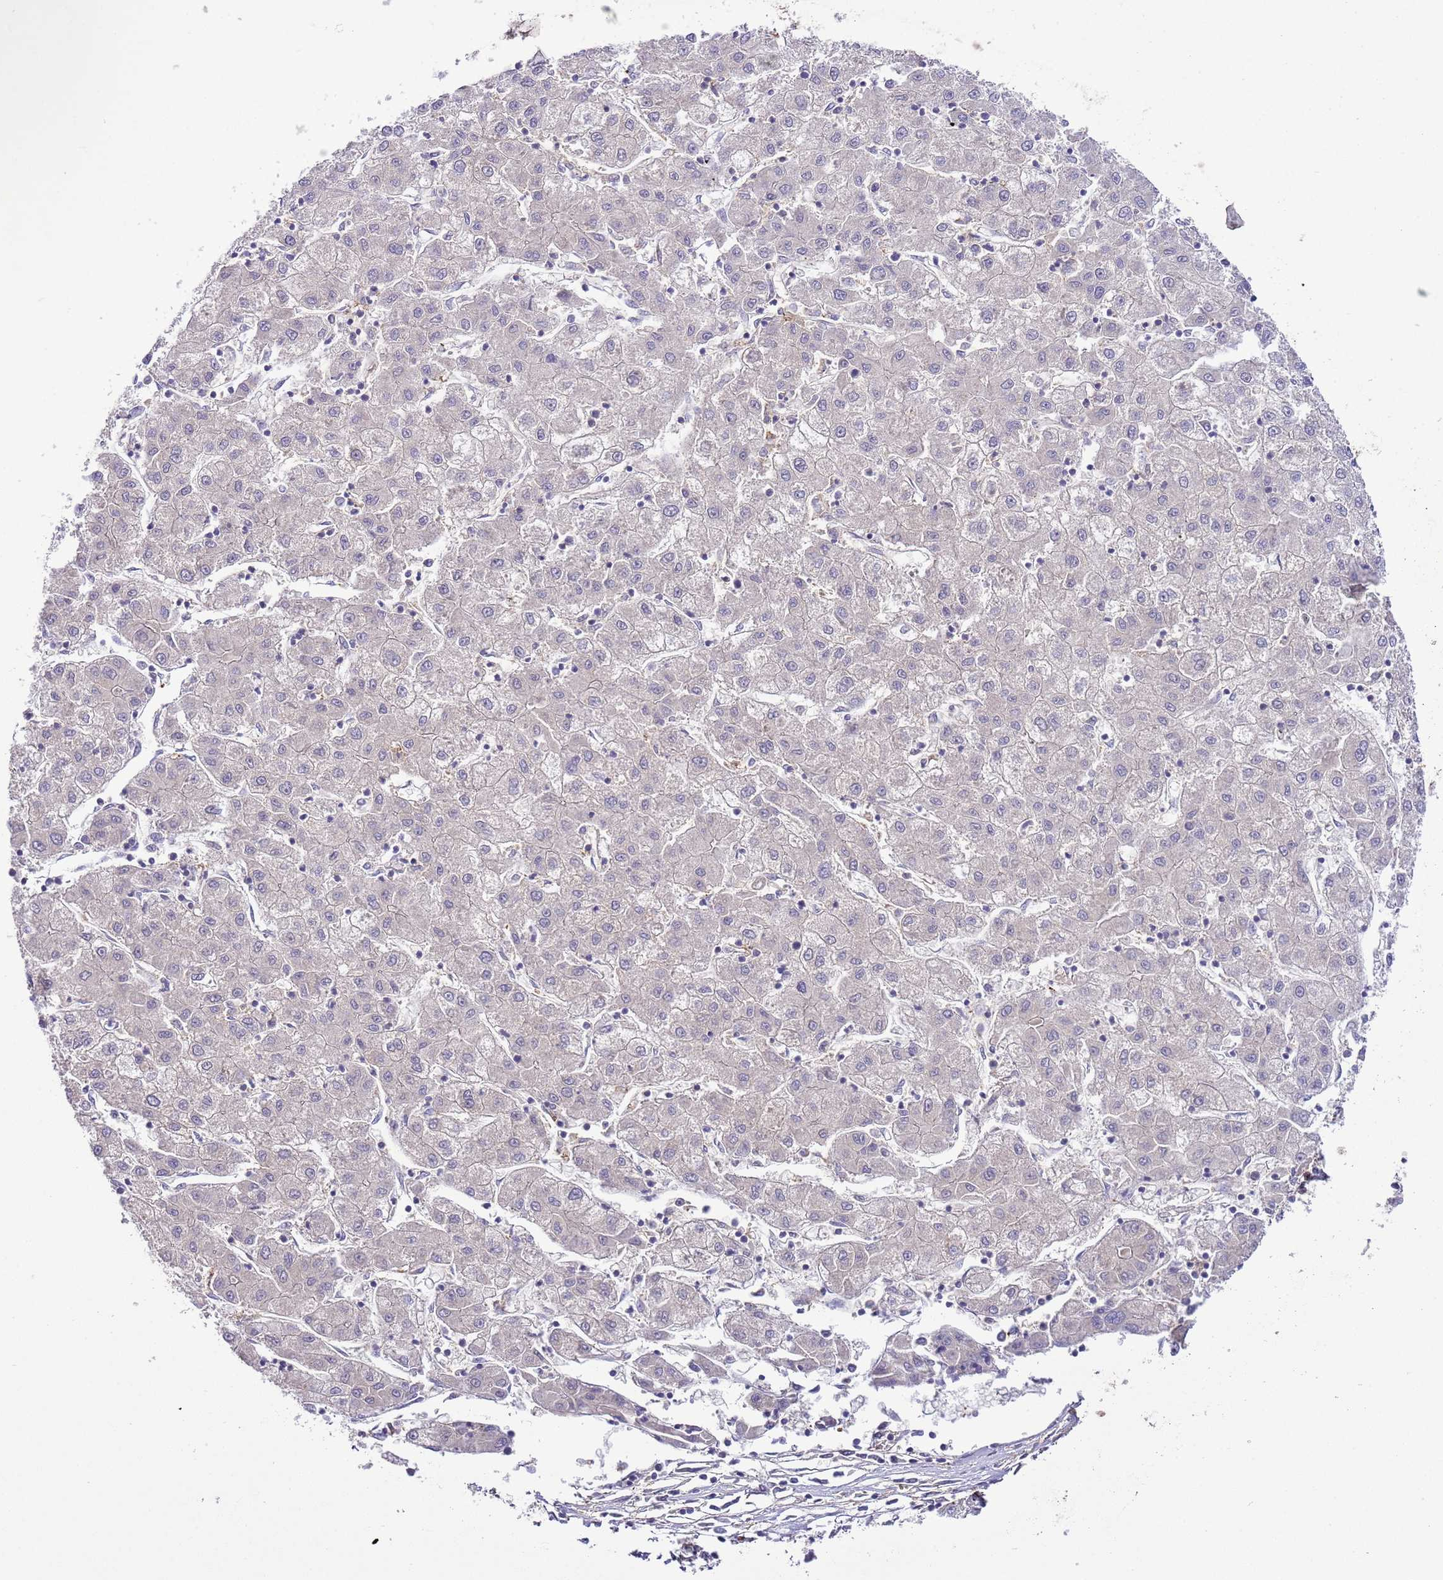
{"staining": {"intensity": "negative", "quantity": "none", "location": "none"}, "tissue": "liver cancer", "cell_type": "Tumor cells", "image_type": "cancer", "snomed": [{"axis": "morphology", "description": "Carcinoma, Hepatocellular, NOS"}, {"axis": "topography", "description": "Liver"}], "caption": "Tumor cells are negative for protein expression in human liver cancer. (Stains: DAB (3,3'-diaminobenzidine) immunohistochemistry with hematoxylin counter stain, Microscopy: brightfield microscopy at high magnification).", "gene": "EFHD1", "patient": {"sex": "male", "age": 72}}